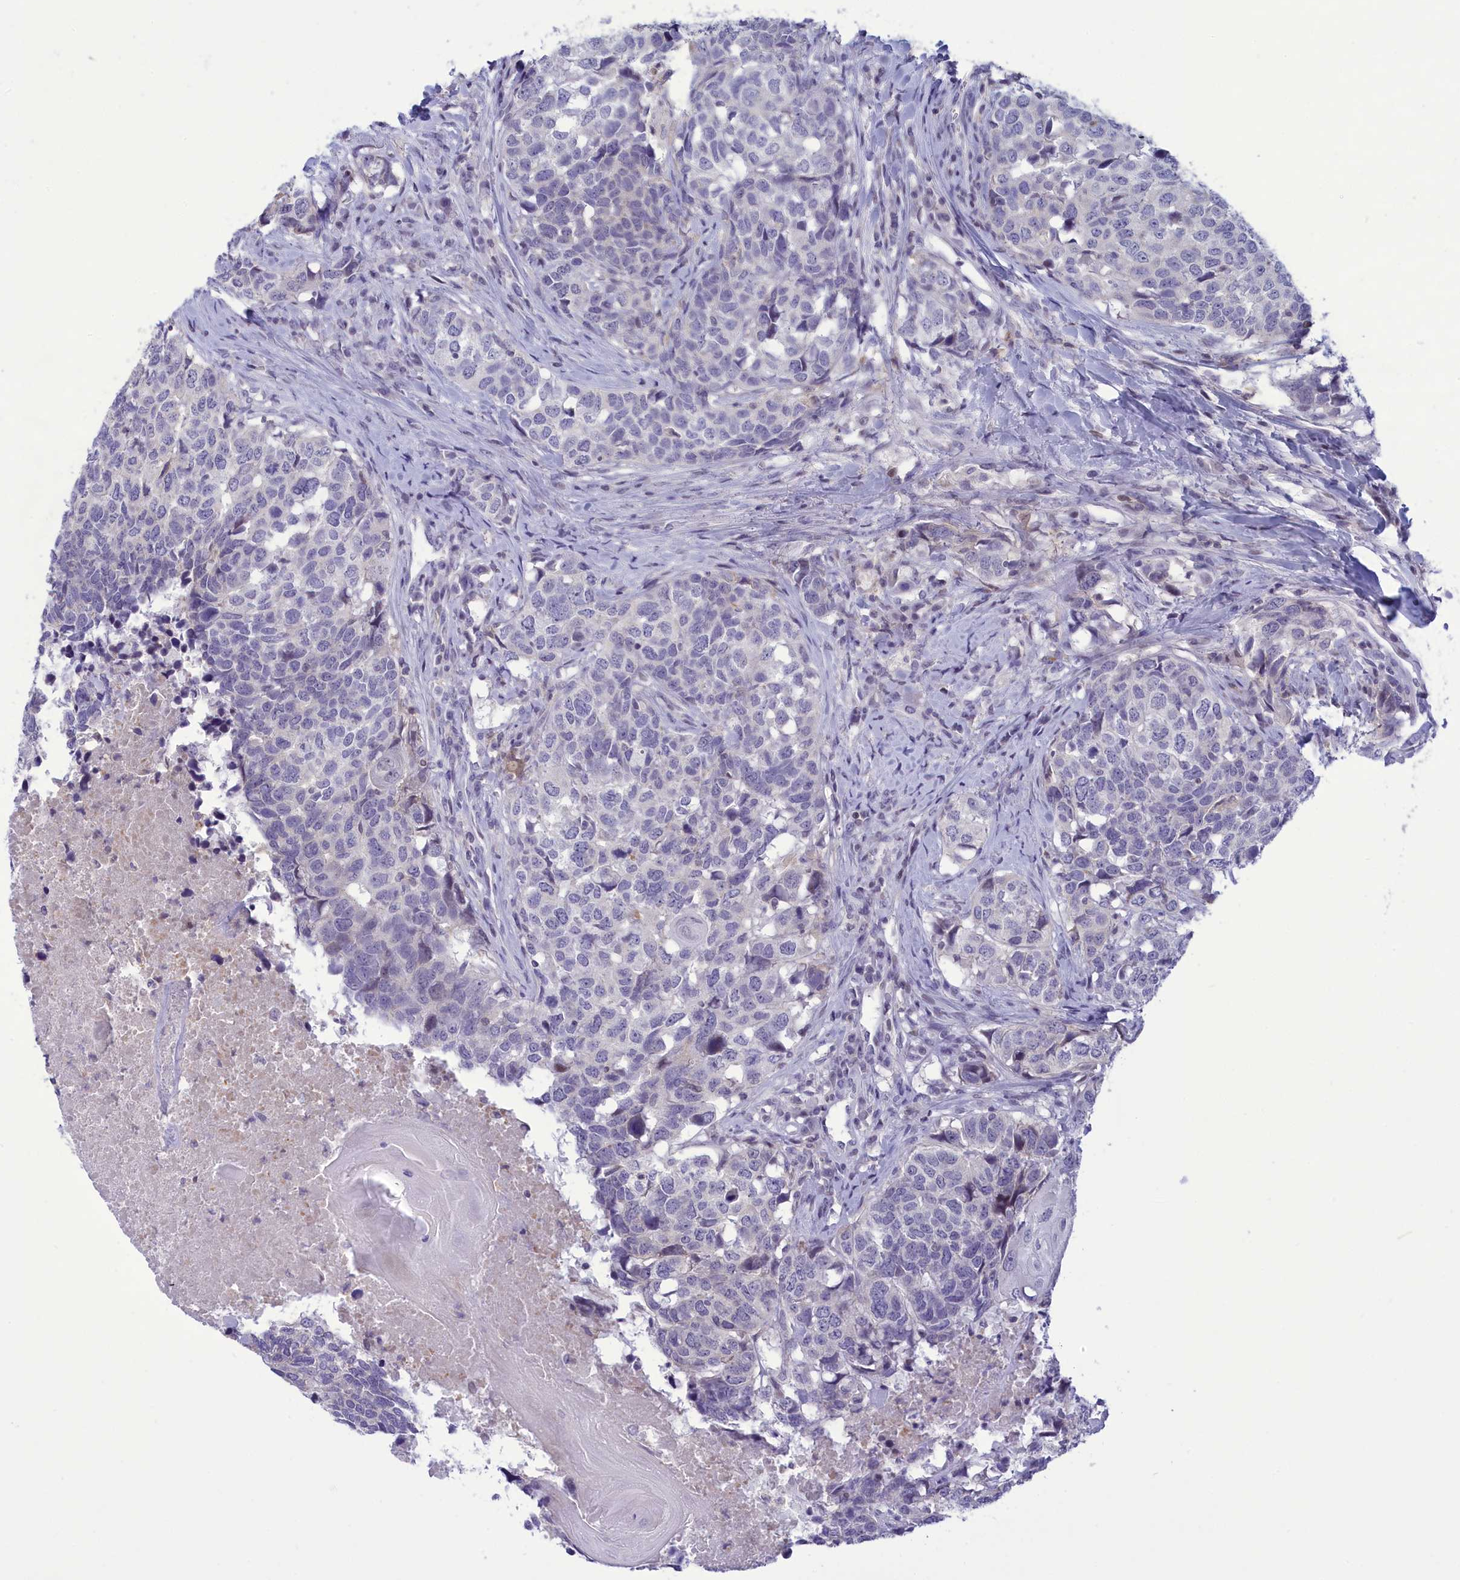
{"staining": {"intensity": "negative", "quantity": "none", "location": "none"}, "tissue": "head and neck cancer", "cell_type": "Tumor cells", "image_type": "cancer", "snomed": [{"axis": "morphology", "description": "Squamous cell carcinoma, NOS"}, {"axis": "topography", "description": "Head-Neck"}], "caption": "IHC of head and neck cancer (squamous cell carcinoma) demonstrates no staining in tumor cells. (Brightfield microscopy of DAB immunohistochemistry at high magnification).", "gene": "CORO2A", "patient": {"sex": "male", "age": 66}}